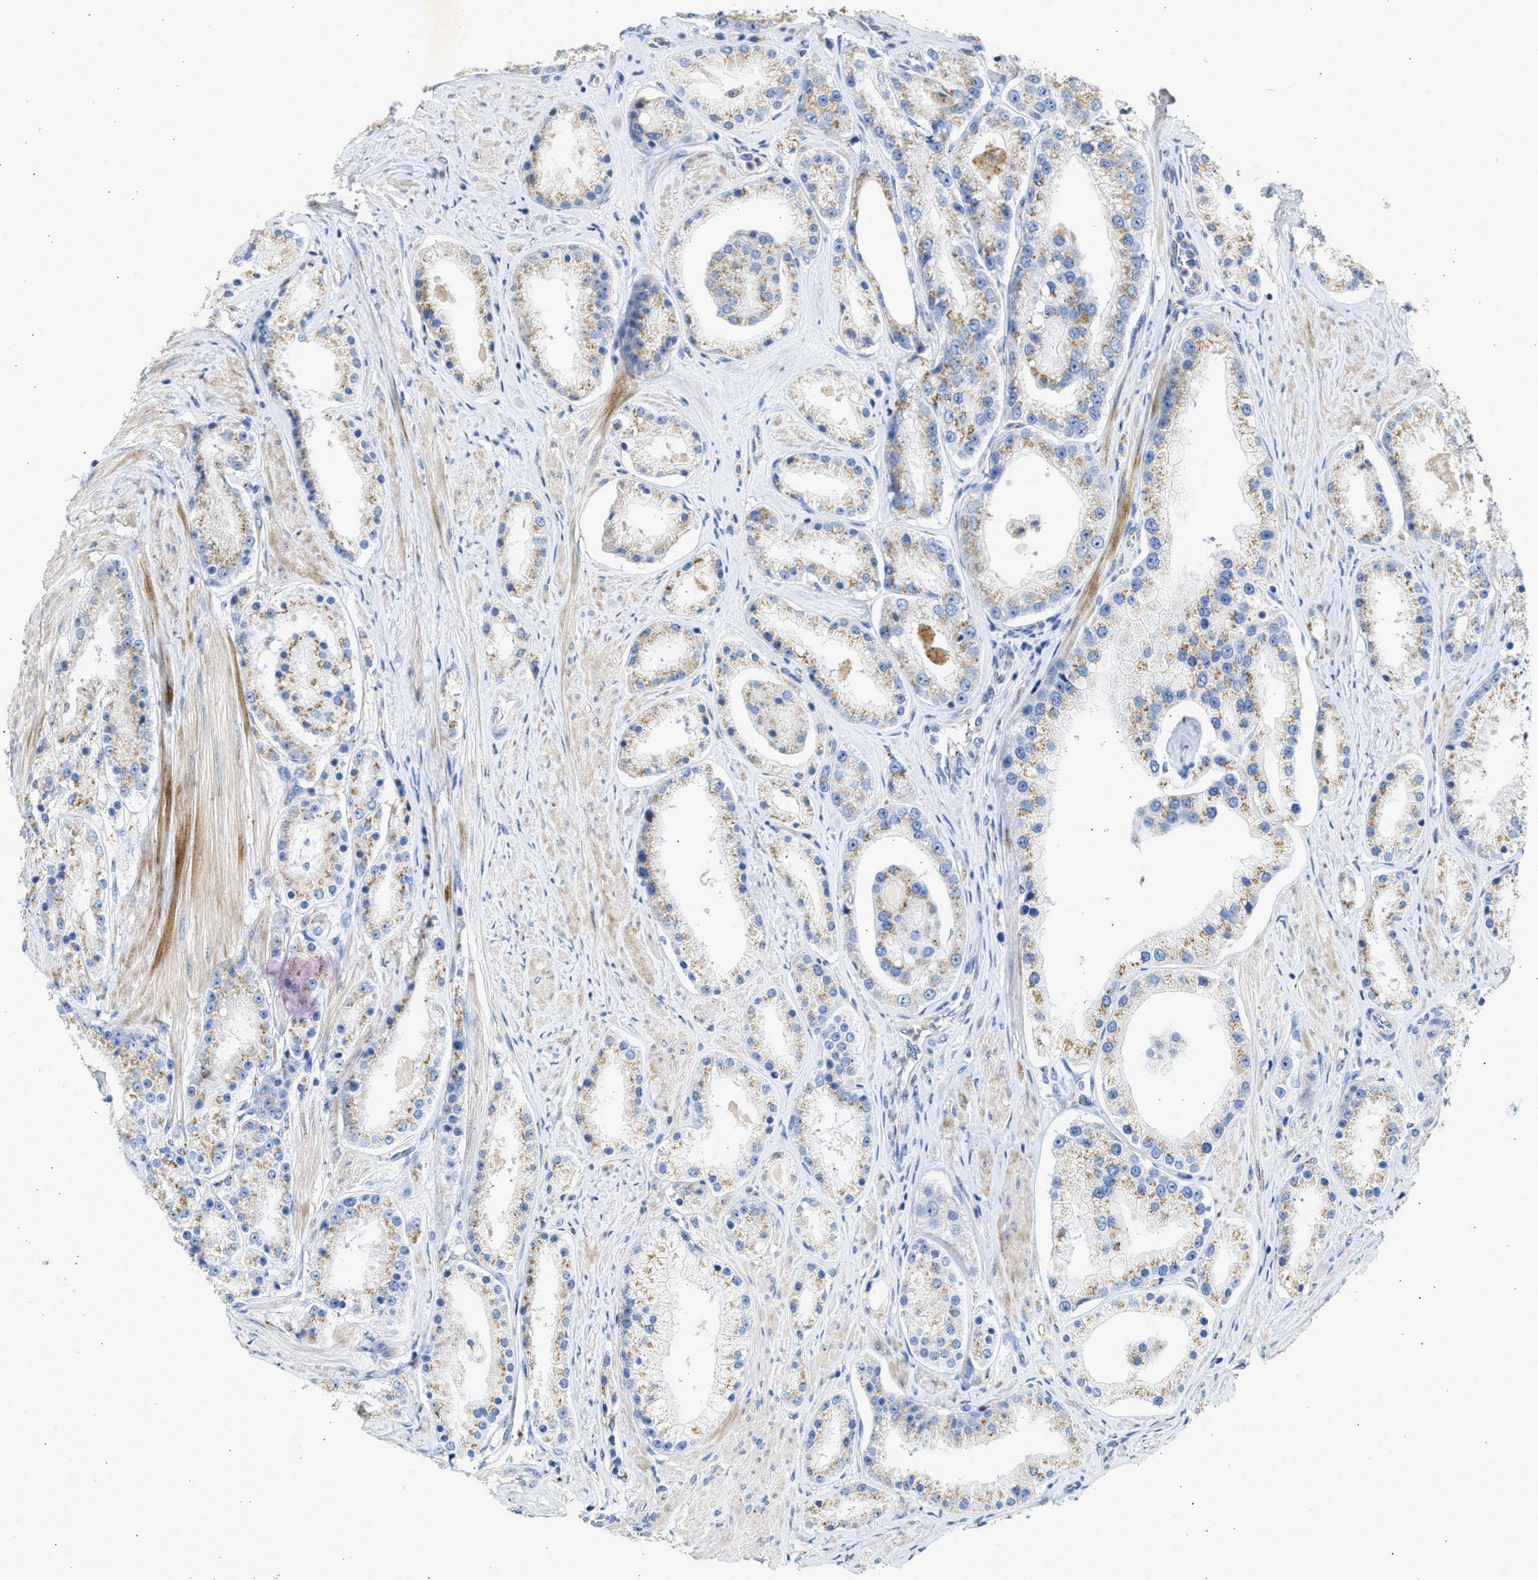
{"staining": {"intensity": "moderate", "quantity": "25%-75%", "location": "cytoplasmic/membranous"}, "tissue": "prostate cancer", "cell_type": "Tumor cells", "image_type": "cancer", "snomed": [{"axis": "morphology", "description": "Adenocarcinoma, Low grade"}, {"axis": "topography", "description": "Prostate"}], "caption": "A brown stain highlights moderate cytoplasmic/membranous expression of a protein in prostate cancer (low-grade adenocarcinoma) tumor cells.", "gene": "IPO8", "patient": {"sex": "male", "age": 63}}